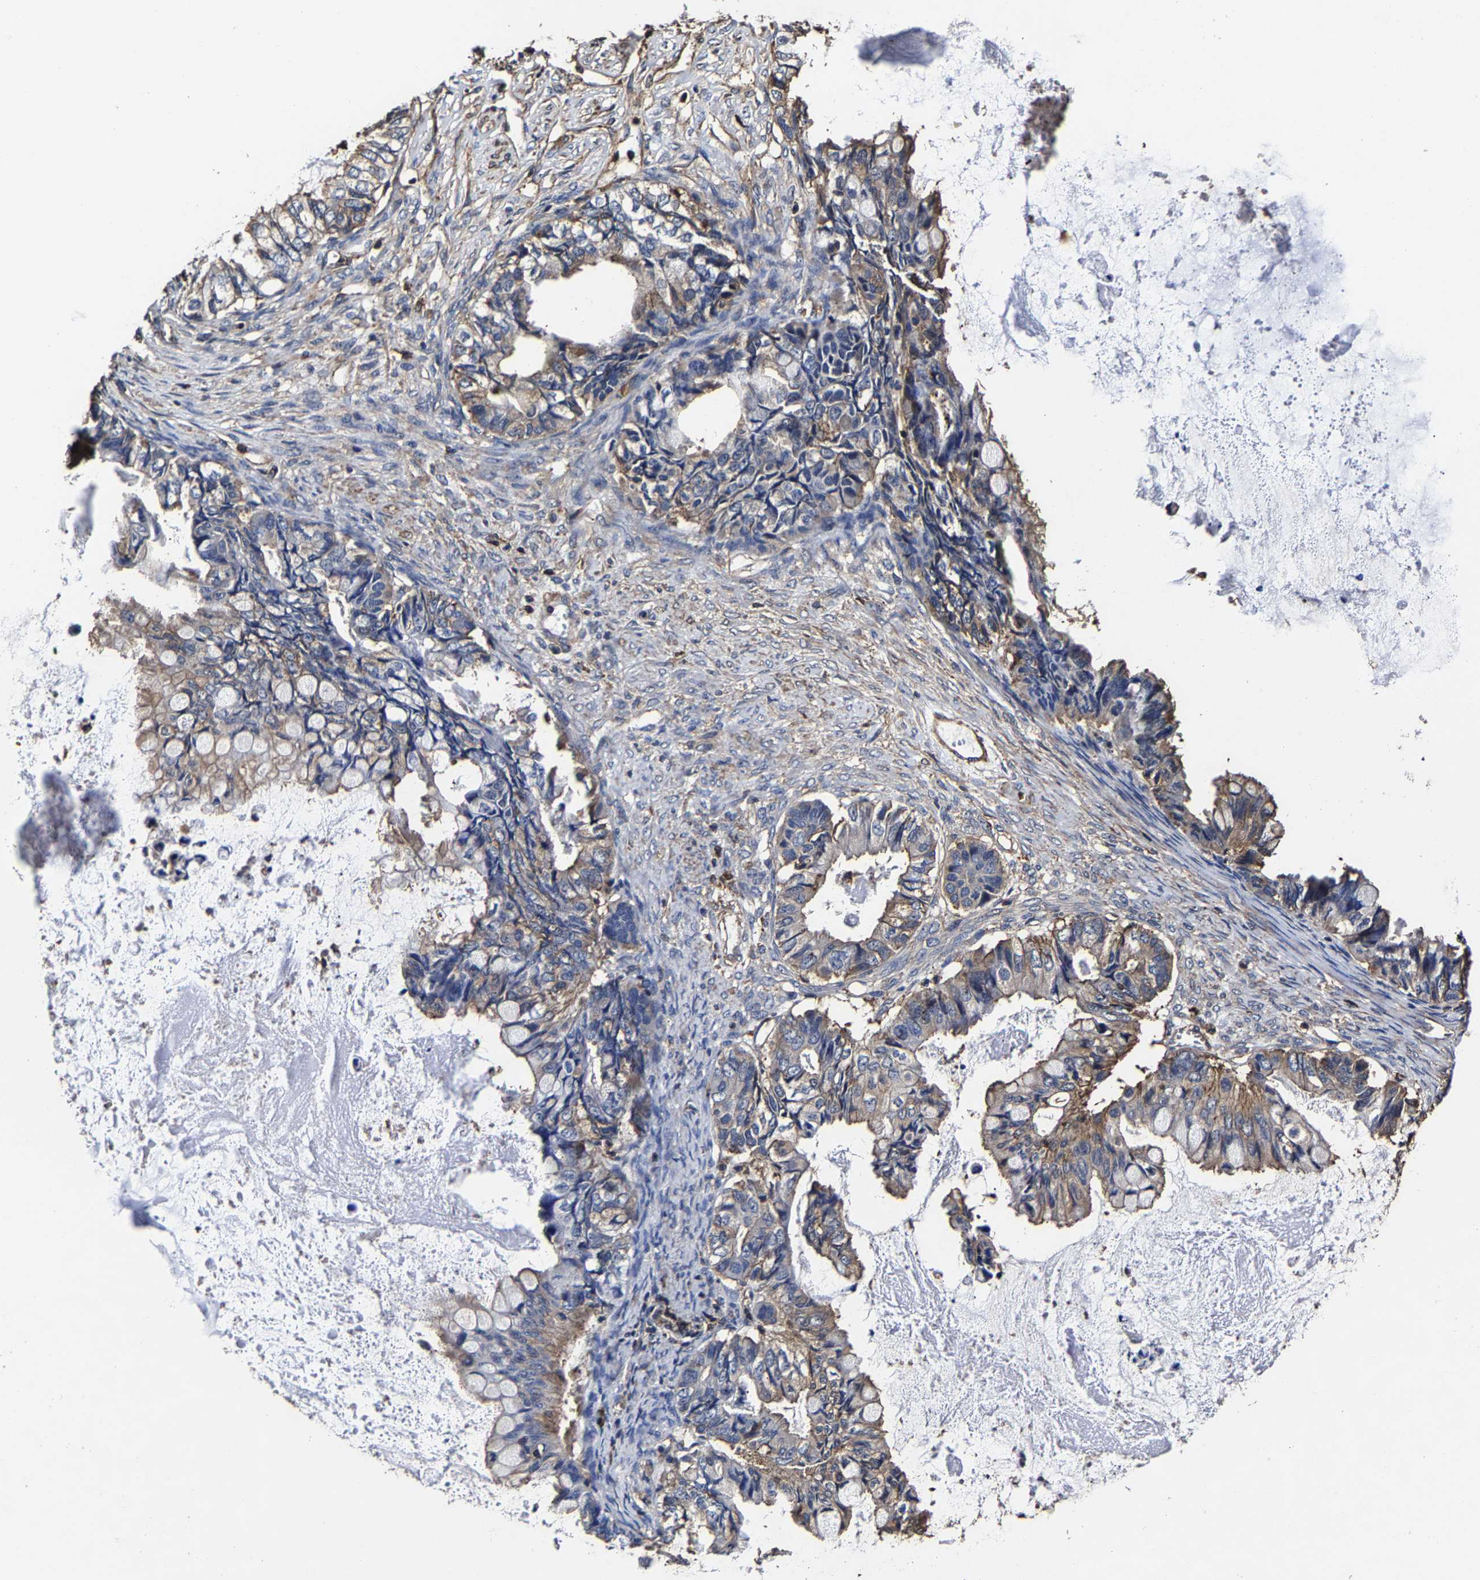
{"staining": {"intensity": "weak", "quantity": ">75%", "location": "cytoplasmic/membranous"}, "tissue": "ovarian cancer", "cell_type": "Tumor cells", "image_type": "cancer", "snomed": [{"axis": "morphology", "description": "Cystadenocarcinoma, mucinous, NOS"}, {"axis": "topography", "description": "Ovary"}], "caption": "A low amount of weak cytoplasmic/membranous expression is appreciated in approximately >75% of tumor cells in ovarian cancer tissue. The staining was performed using DAB to visualize the protein expression in brown, while the nuclei were stained in blue with hematoxylin (Magnification: 20x).", "gene": "SSH3", "patient": {"sex": "female", "age": 80}}